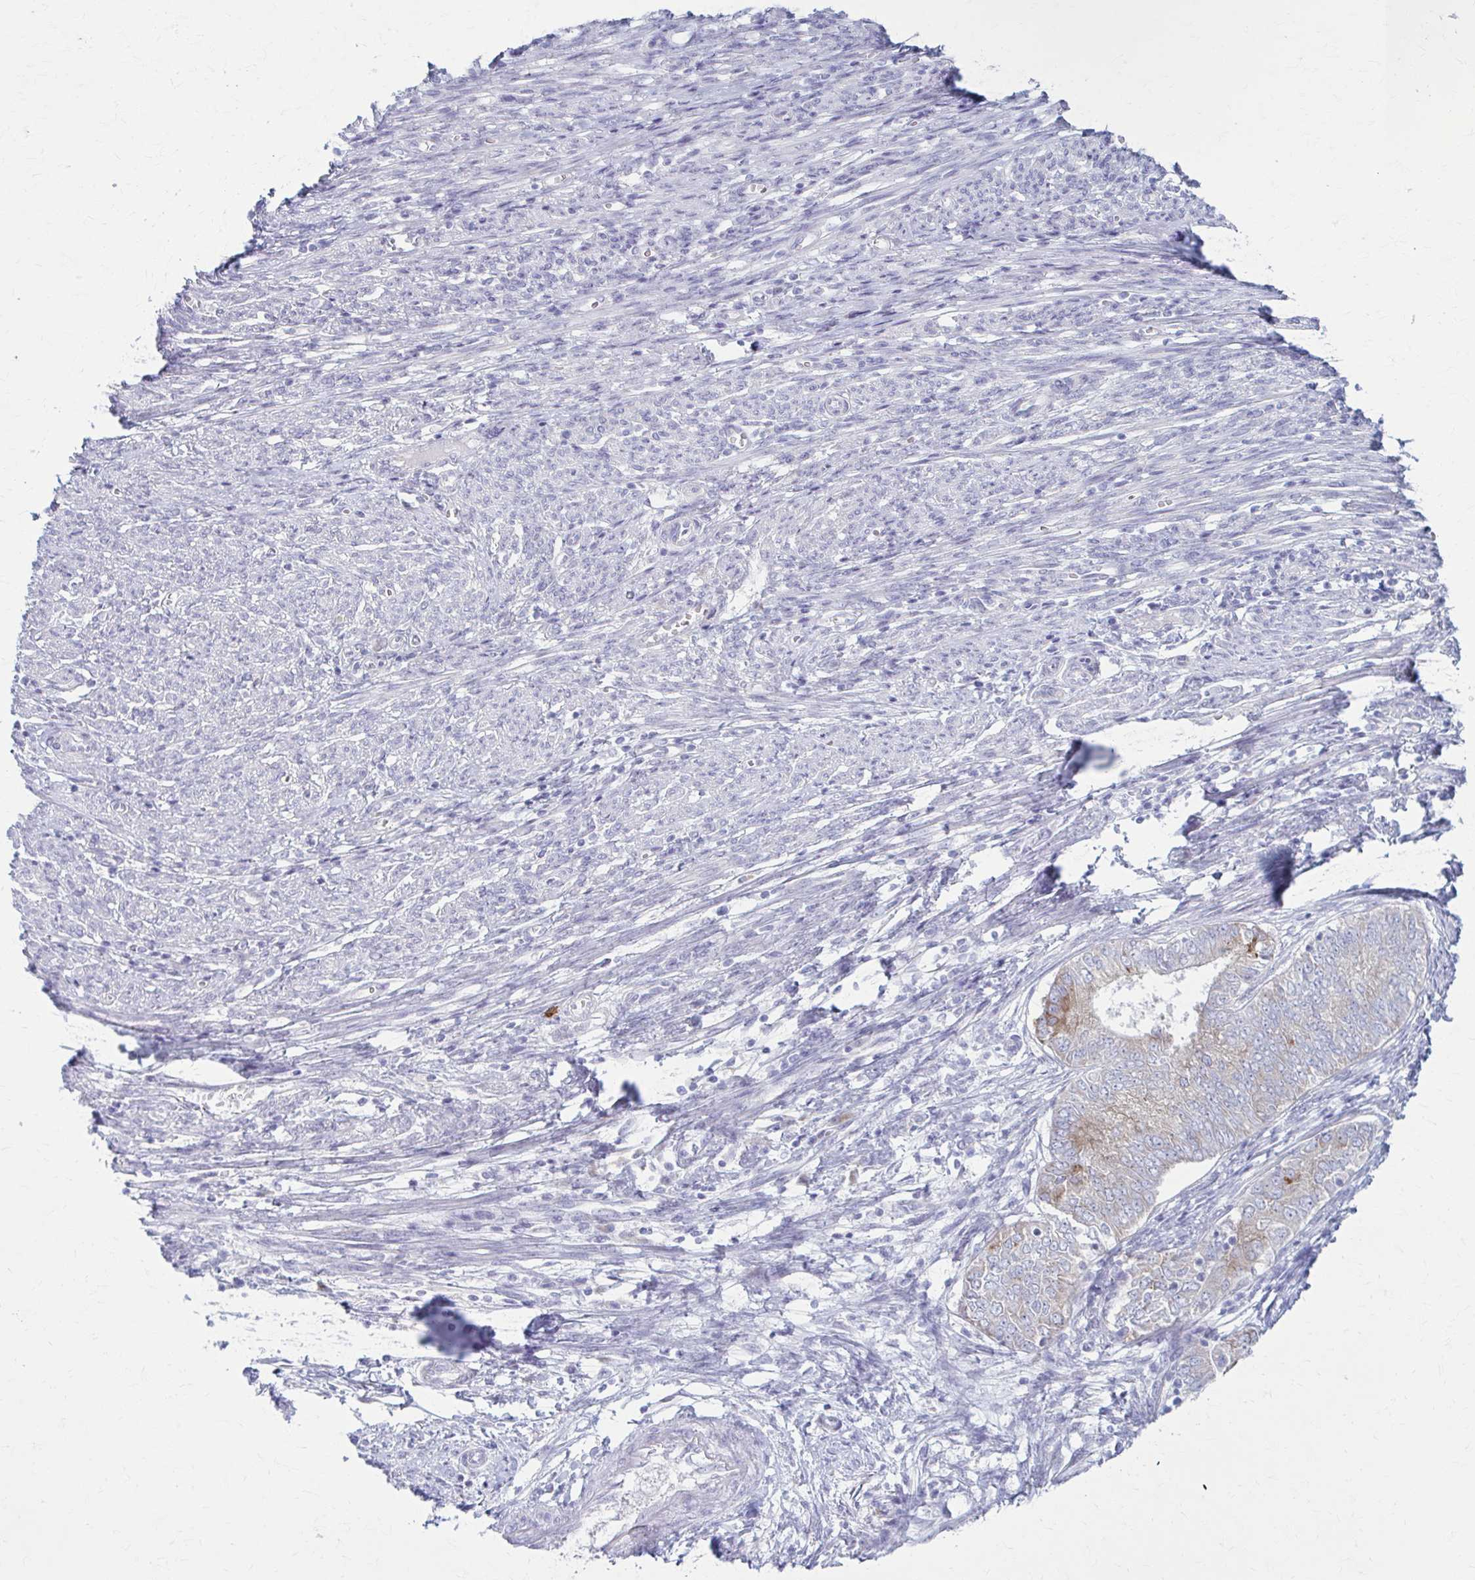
{"staining": {"intensity": "moderate", "quantity": "<25%", "location": "cytoplasmic/membranous"}, "tissue": "endometrial cancer", "cell_type": "Tumor cells", "image_type": "cancer", "snomed": [{"axis": "morphology", "description": "Adenocarcinoma, NOS"}, {"axis": "topography", "description": "Endometrium"}], "caption": "Immunohistochemistry (IHC) micrograph of neoplastic tissue: endometrial adenocarcinoma stained using IHC reveals low levels of moderate protein expression localized specifically in the cytoplasmic/membranous of tumor cells, appearing as a cytoplasmic/membranous brown color.", "gene": "PRKRA", "patient": {"sex": "female", "age": 62}}